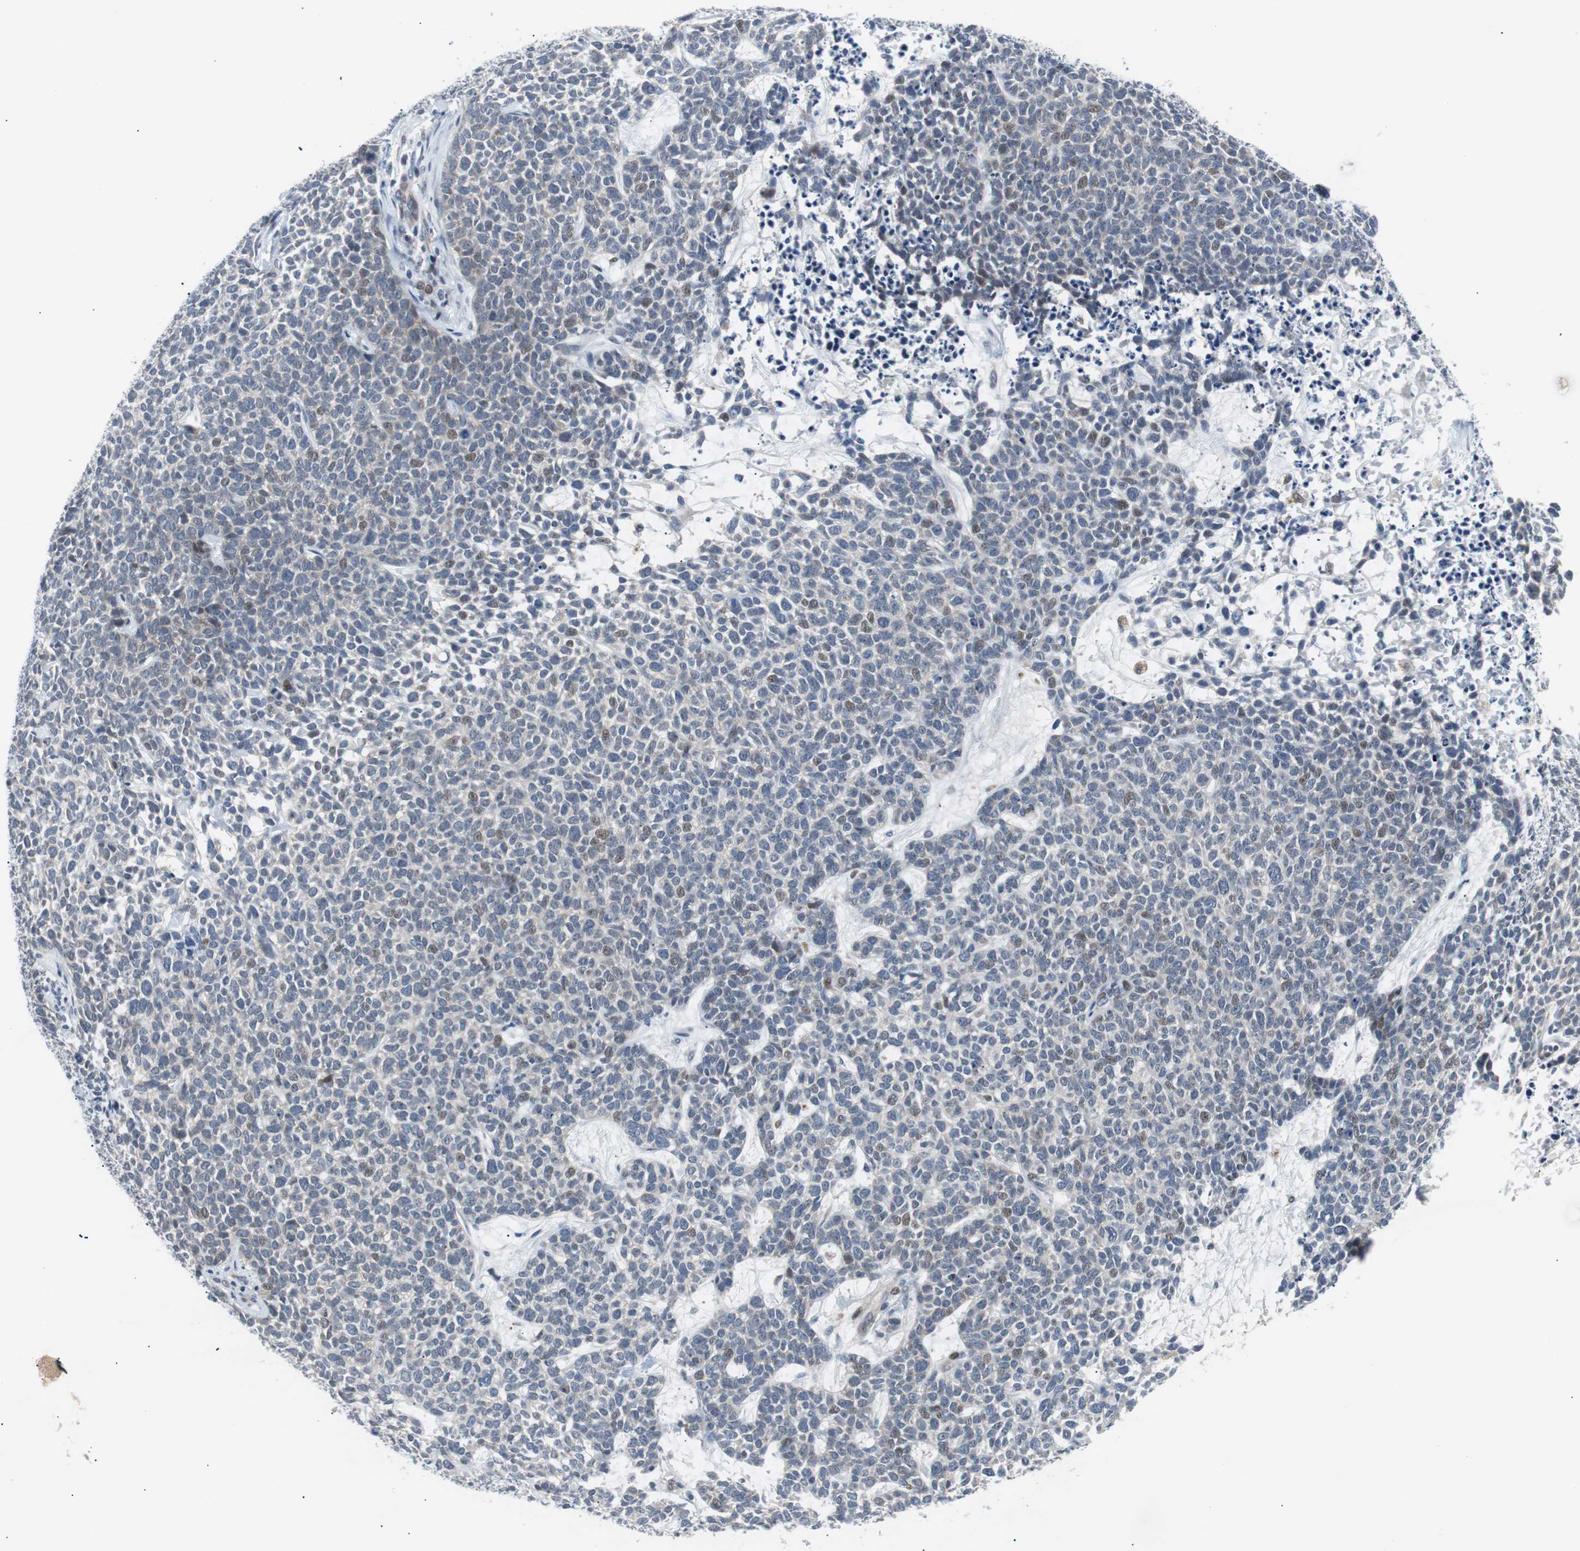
{"staining": {"intensity": "weak", "quantity": "<25%", "location": "nuclear"}, "tissue": "skin cancer", "cell_type": "Tumor cells", "image_type": "cancer", "snomed": [{"axis": "morphology", "description": "Basal cell carcinoma"}, {"axis": "topography", "description": "Skin"}], "caption": "Photomicrograph shows no significant protein expression in tumor cells of skin cancer.", "gene": "MAP2K4", "patient": {"sex": "female", "age": 84}}